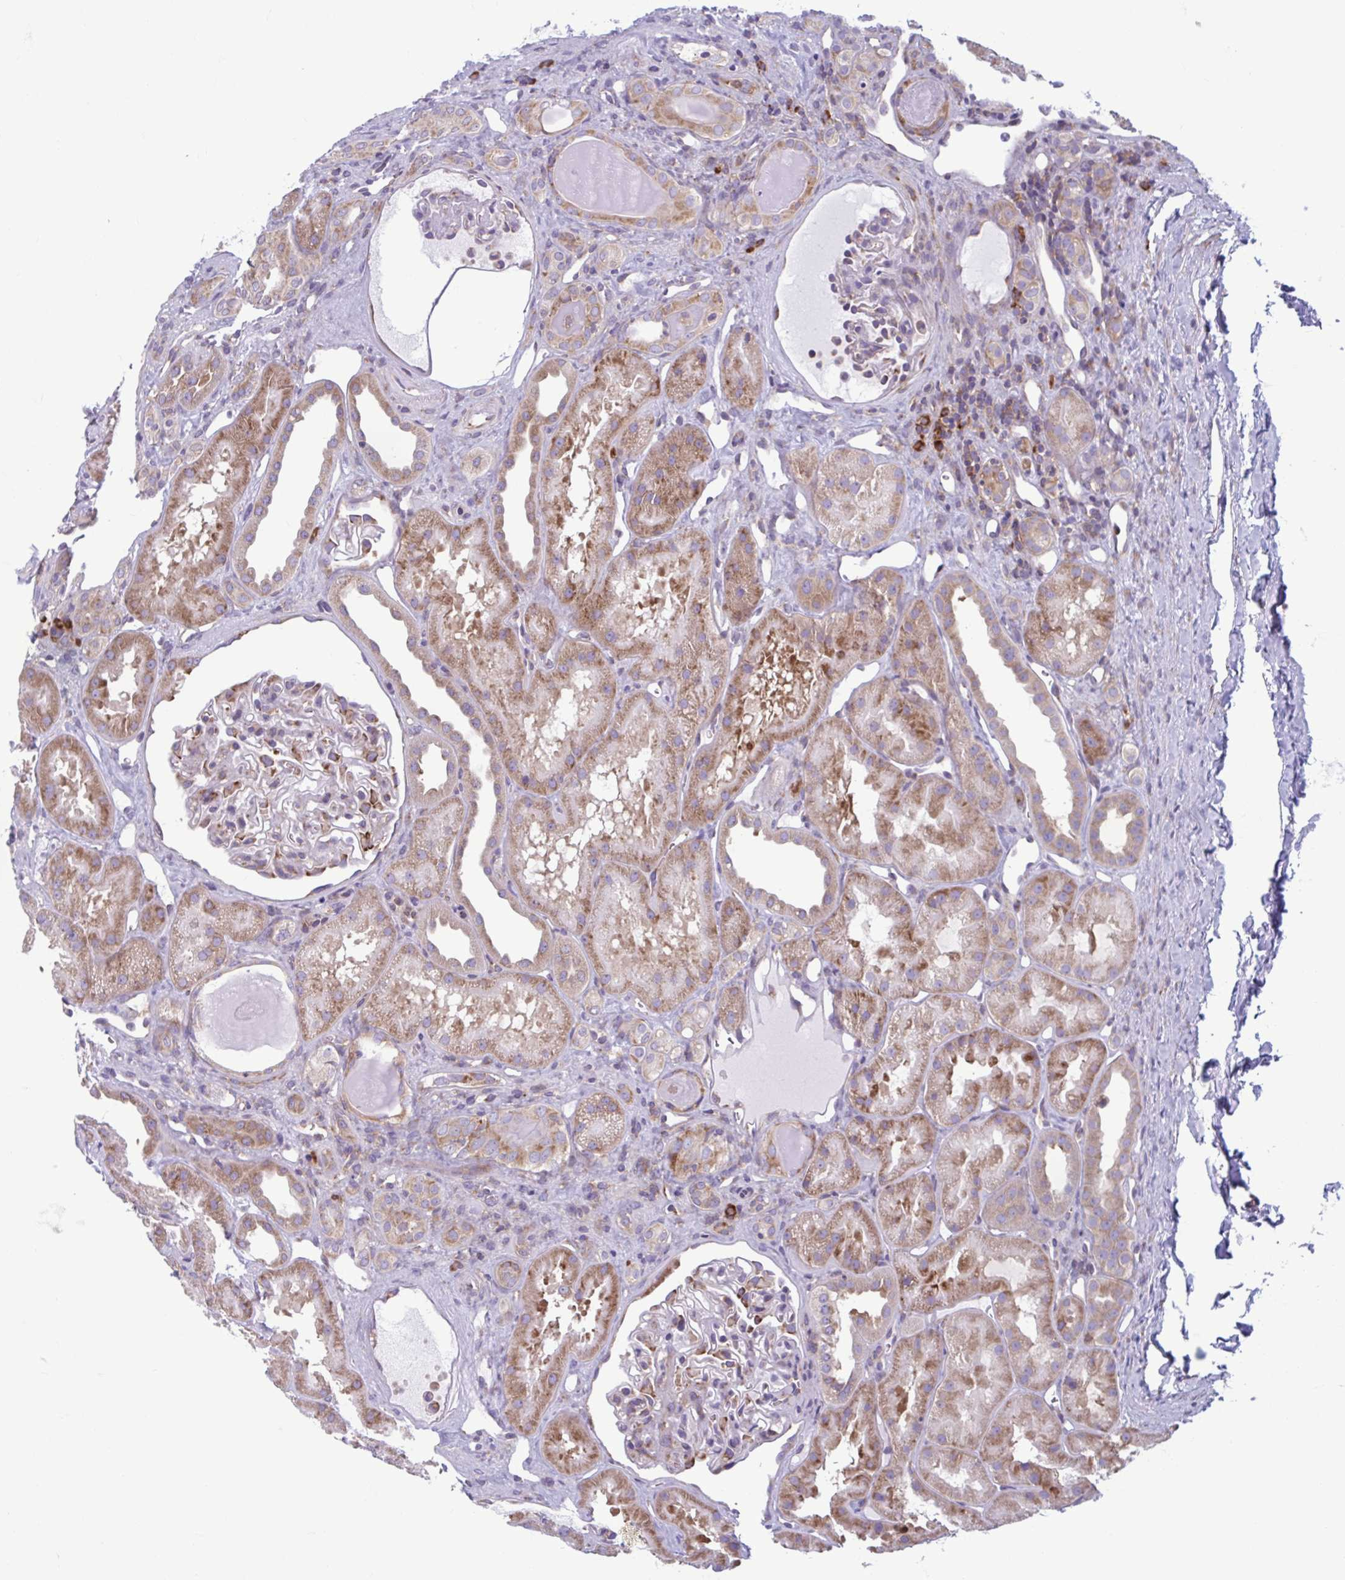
{"staining": {"intensity": "moderate", "quantity": "<25%", "location": "cytoplasmic/membranous"}, "tissue": "kidney", "cell_type": "Cells in glomeruli", "image_type": "normal", "snomed": [{"axis": "morphology", "description": "Normal tissue, NOS"}, {"axis": "topography", "description": "Kidney"}], "caption": "Normal kidney exhibits moderate cytoplasmic/membranous positivity in about <25% of cells in glomeruli, visualized by immunohistochemistry. (IHC, brightfield microscopy, high magnification).", "gene": "RPS16", "patient": {"sex": "male", "age": 61}}